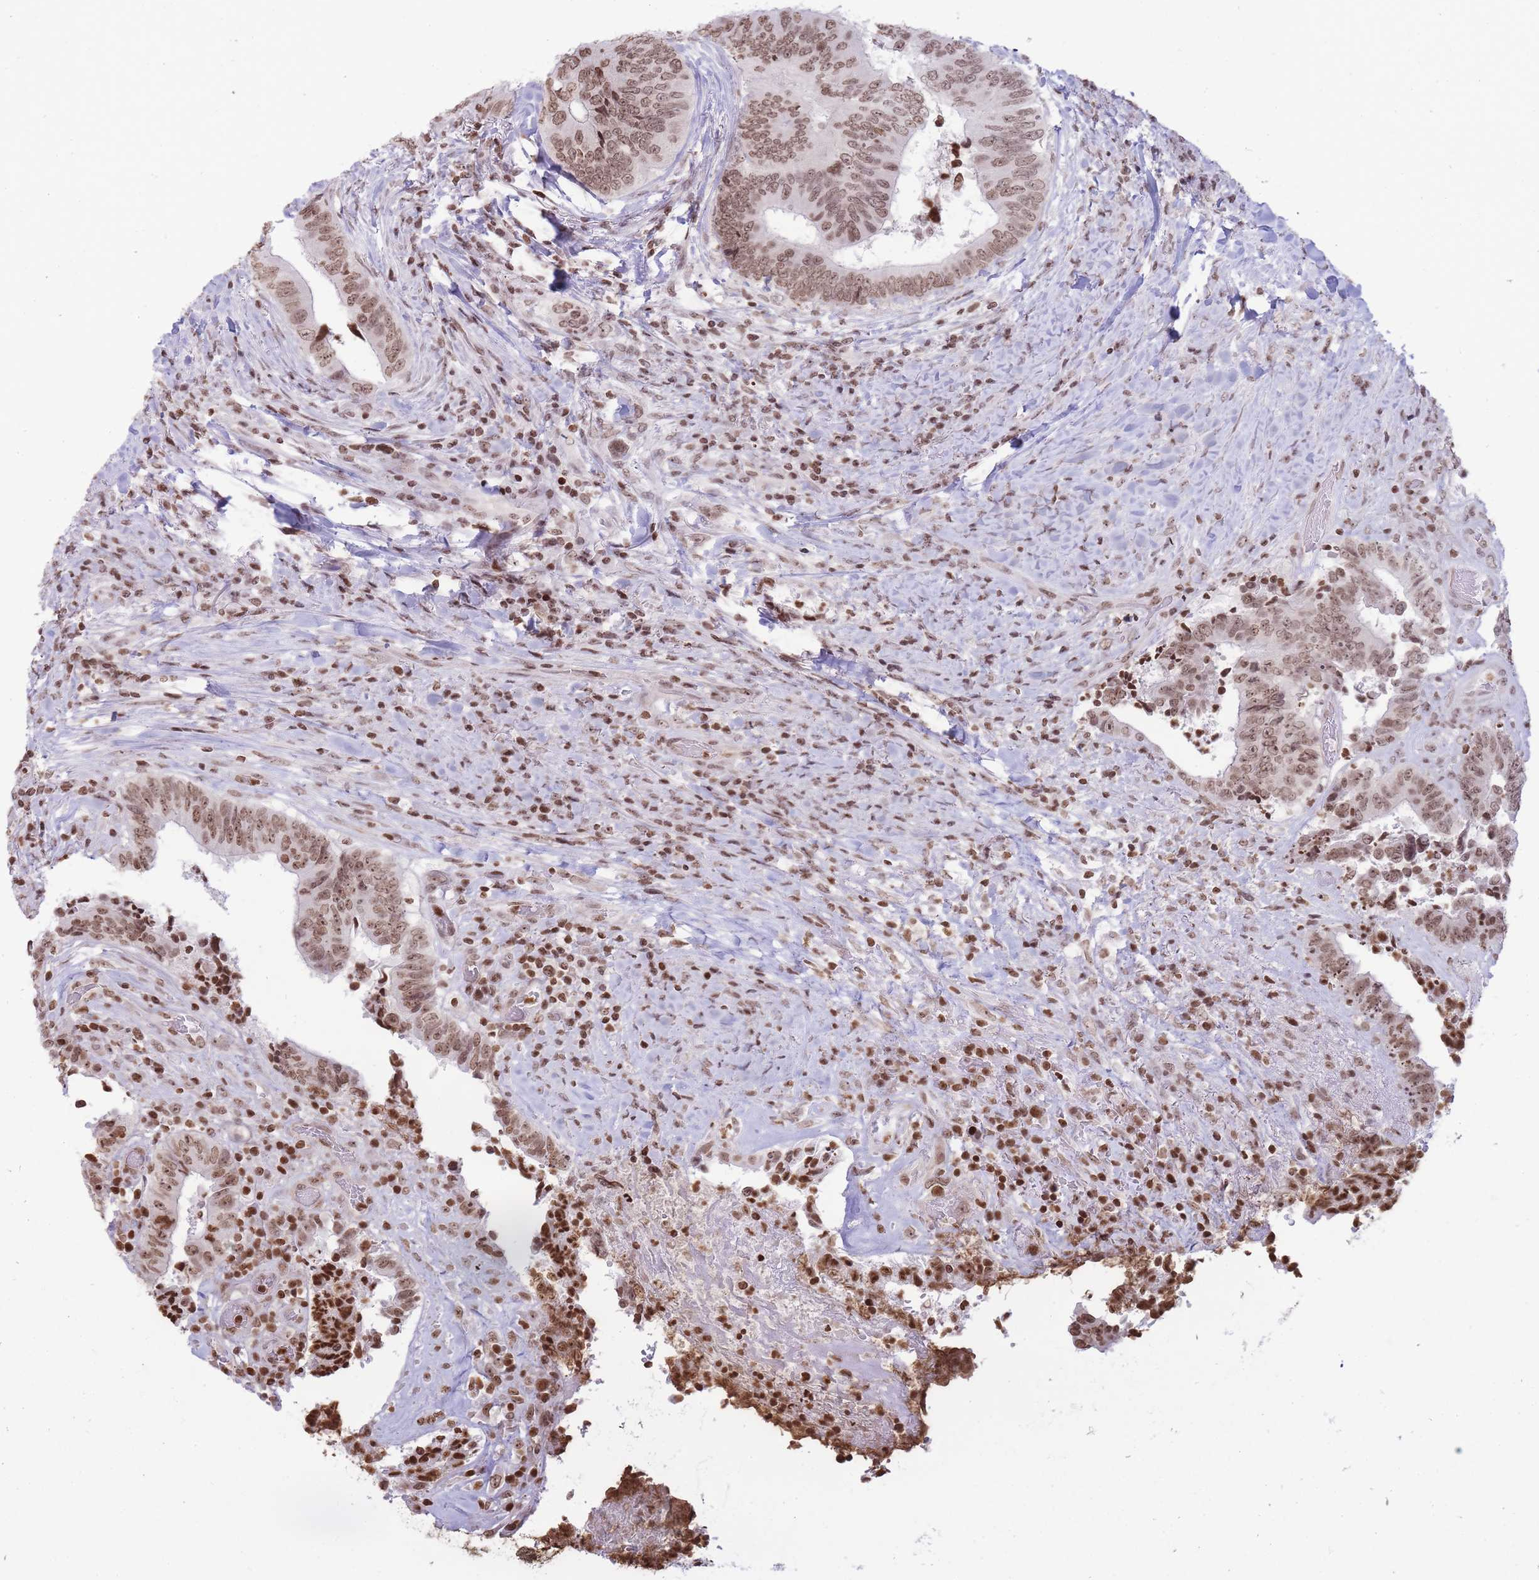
{"staining": {"intensity": "moderate", "quantity": ">75%", "location": "nuclear"}, "tissue": "colorectal cancer", "cell_type": "Tumor cells", "image_type": "cancer", "snomed": [{"axis": "morphology", "description": "Adenocarcinoma, NOS"}, {"axis": "topography", "description": "Rectum"}], "caption": "High-power microscopy captured an IHC photomicrograph of colorectal adenocarcinoma, revealing moderate nuclear positivity in about >75% of tumor cells.", "gene": "SHISAL1", "patient": {"sex": "male", "age": 72}}